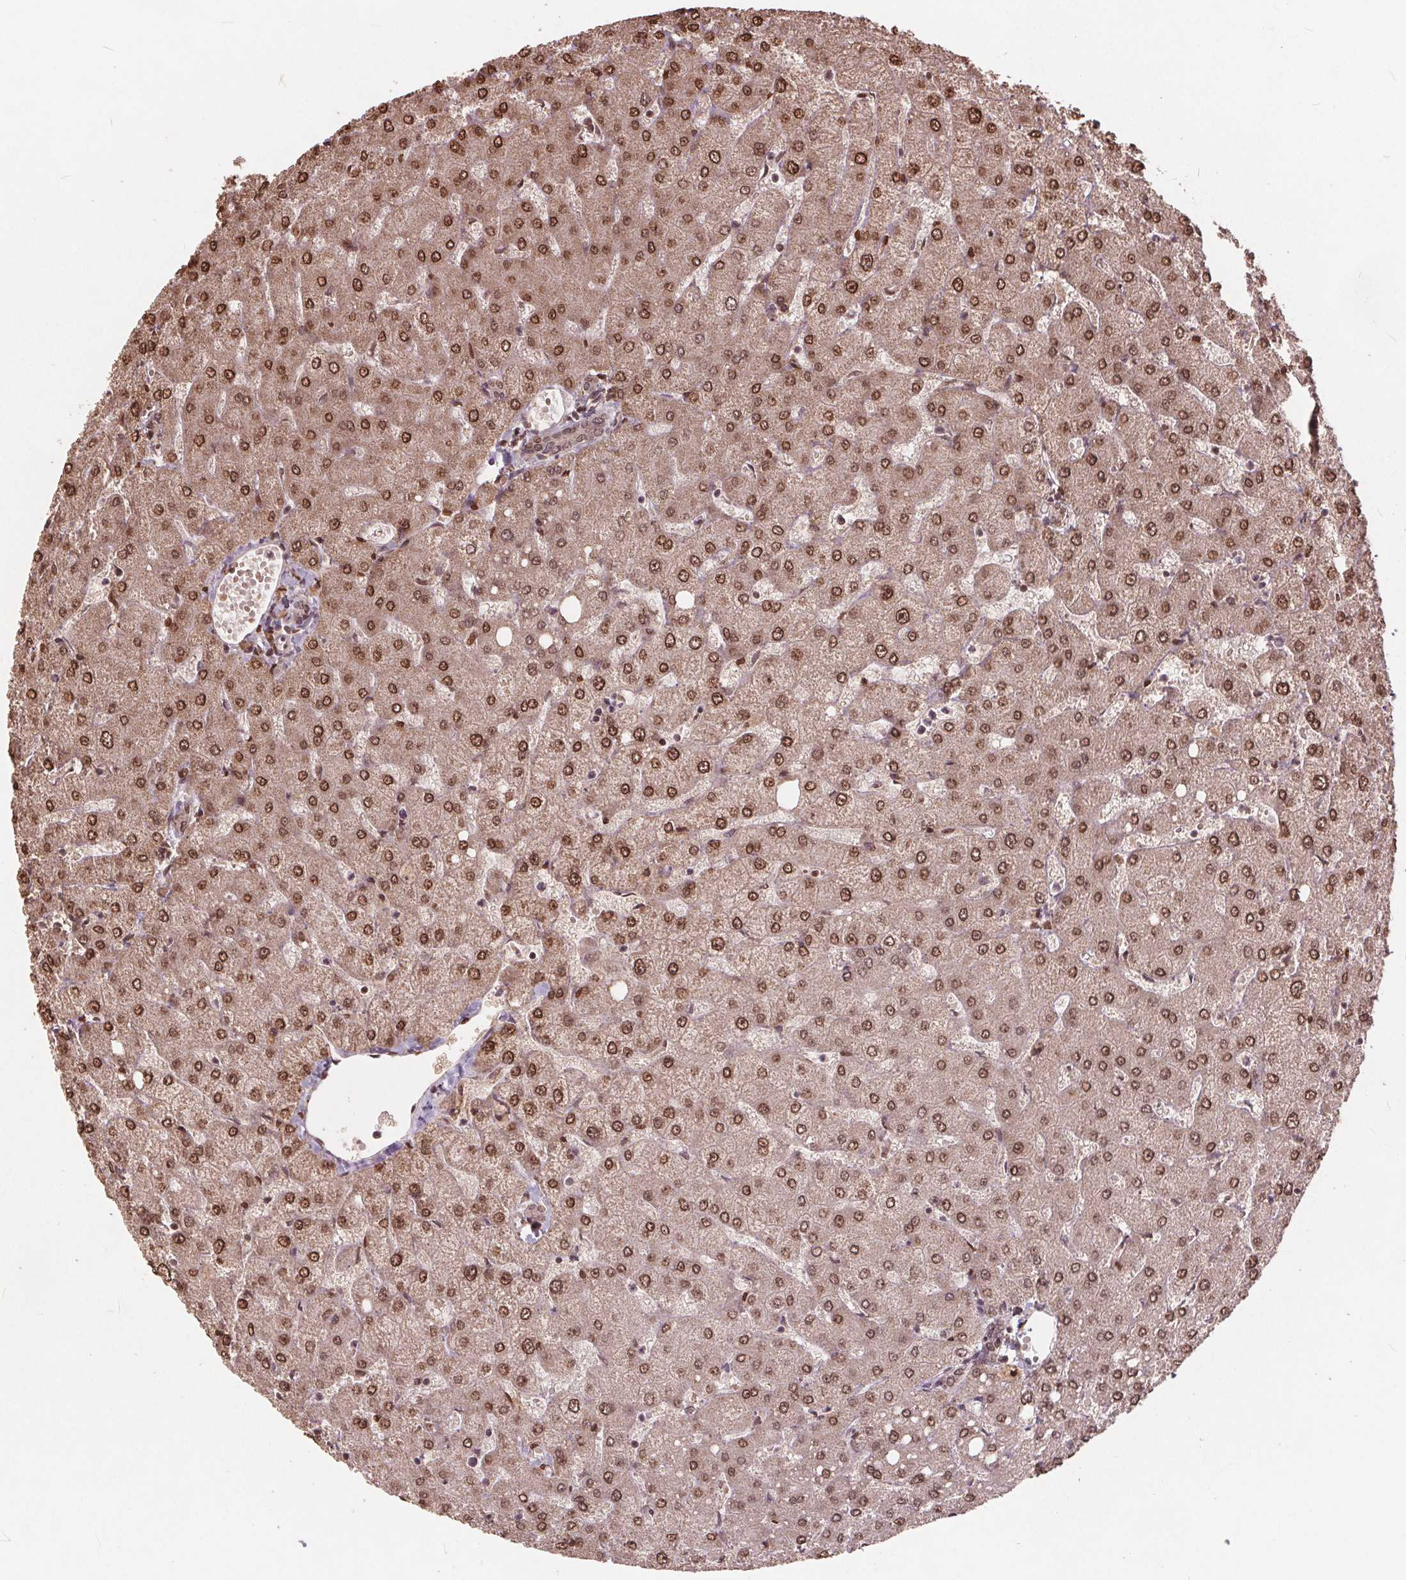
{"staining": {"intensity": "moderate", "quantity": ">75%", "location": "nuclear"}, "tissue": "liver", "cell_type": "Cholangiocytes", "image_type": "normal", "snomed": [{"axis": "morphology", "description": "Normal tissue, NOS"}, {"axis": "topography", "description": "Liver"}], "caption": "IHC photomicrograph of benign human liver stained for a protein (brown), which reveals medium levels of moderate nuclear positivity in about >75% of cholangiocytes.", "gene": "HIF1AN", "patient": {"sex": "female", "age": 54}}